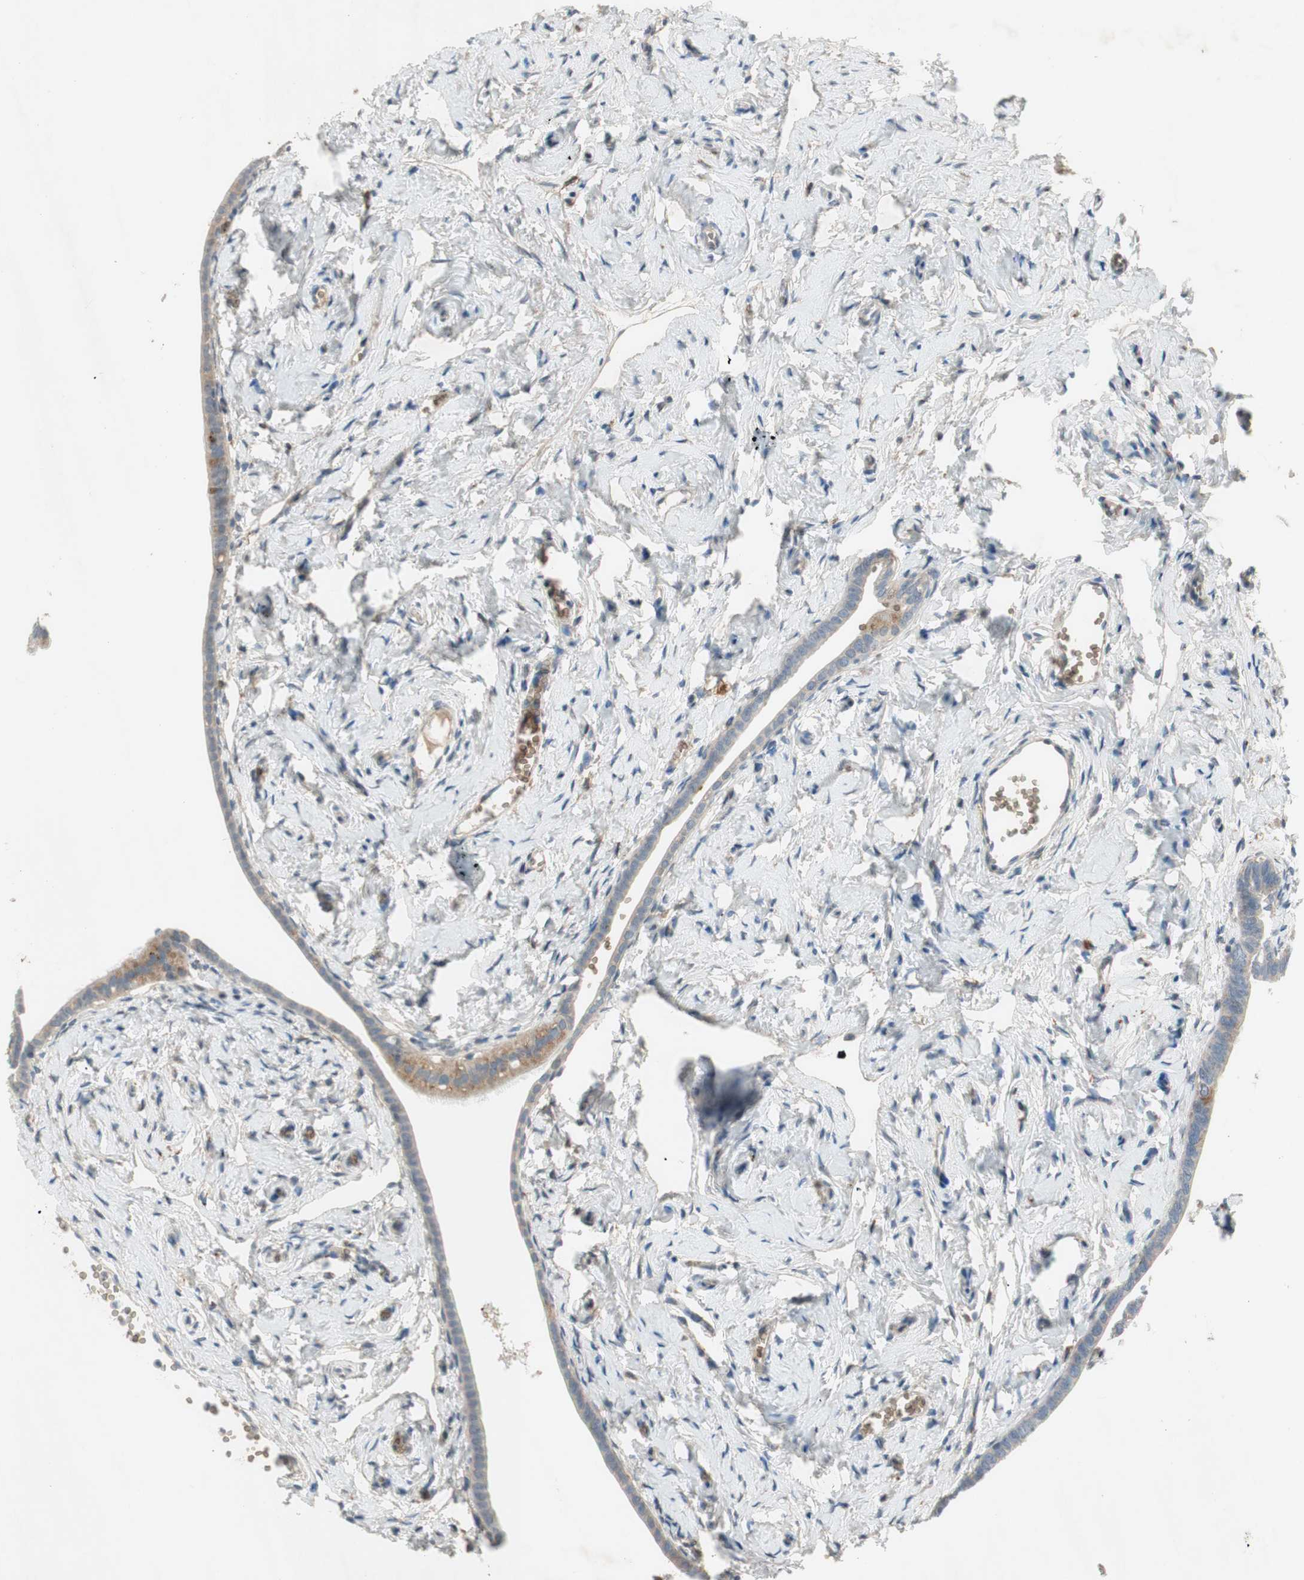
{"staining": {"intensity": "weak", "quantity": ">75%", "location": "cytoplasmic/membranous"}, "tissue": "fallopian tube", "cell_type": "Glandular cells", "image_type": "normal", "snomed": [{"axis": "morphology", "description": "Normal tissue, NOS"}, {"axis": "topography", "description": "Fallopian tube"}], "caption": "The photomicrograph displays immunohistochemical staining of benign fallopian tube. There is weak cytoplasmic/membranous expression is seen in approximately >75% of glandular cells. (brown staining indicates protein expression, while blue staining denotes nuclei).", "gene": "GYPC", "patient": {"sex": "female", "age": 71}}